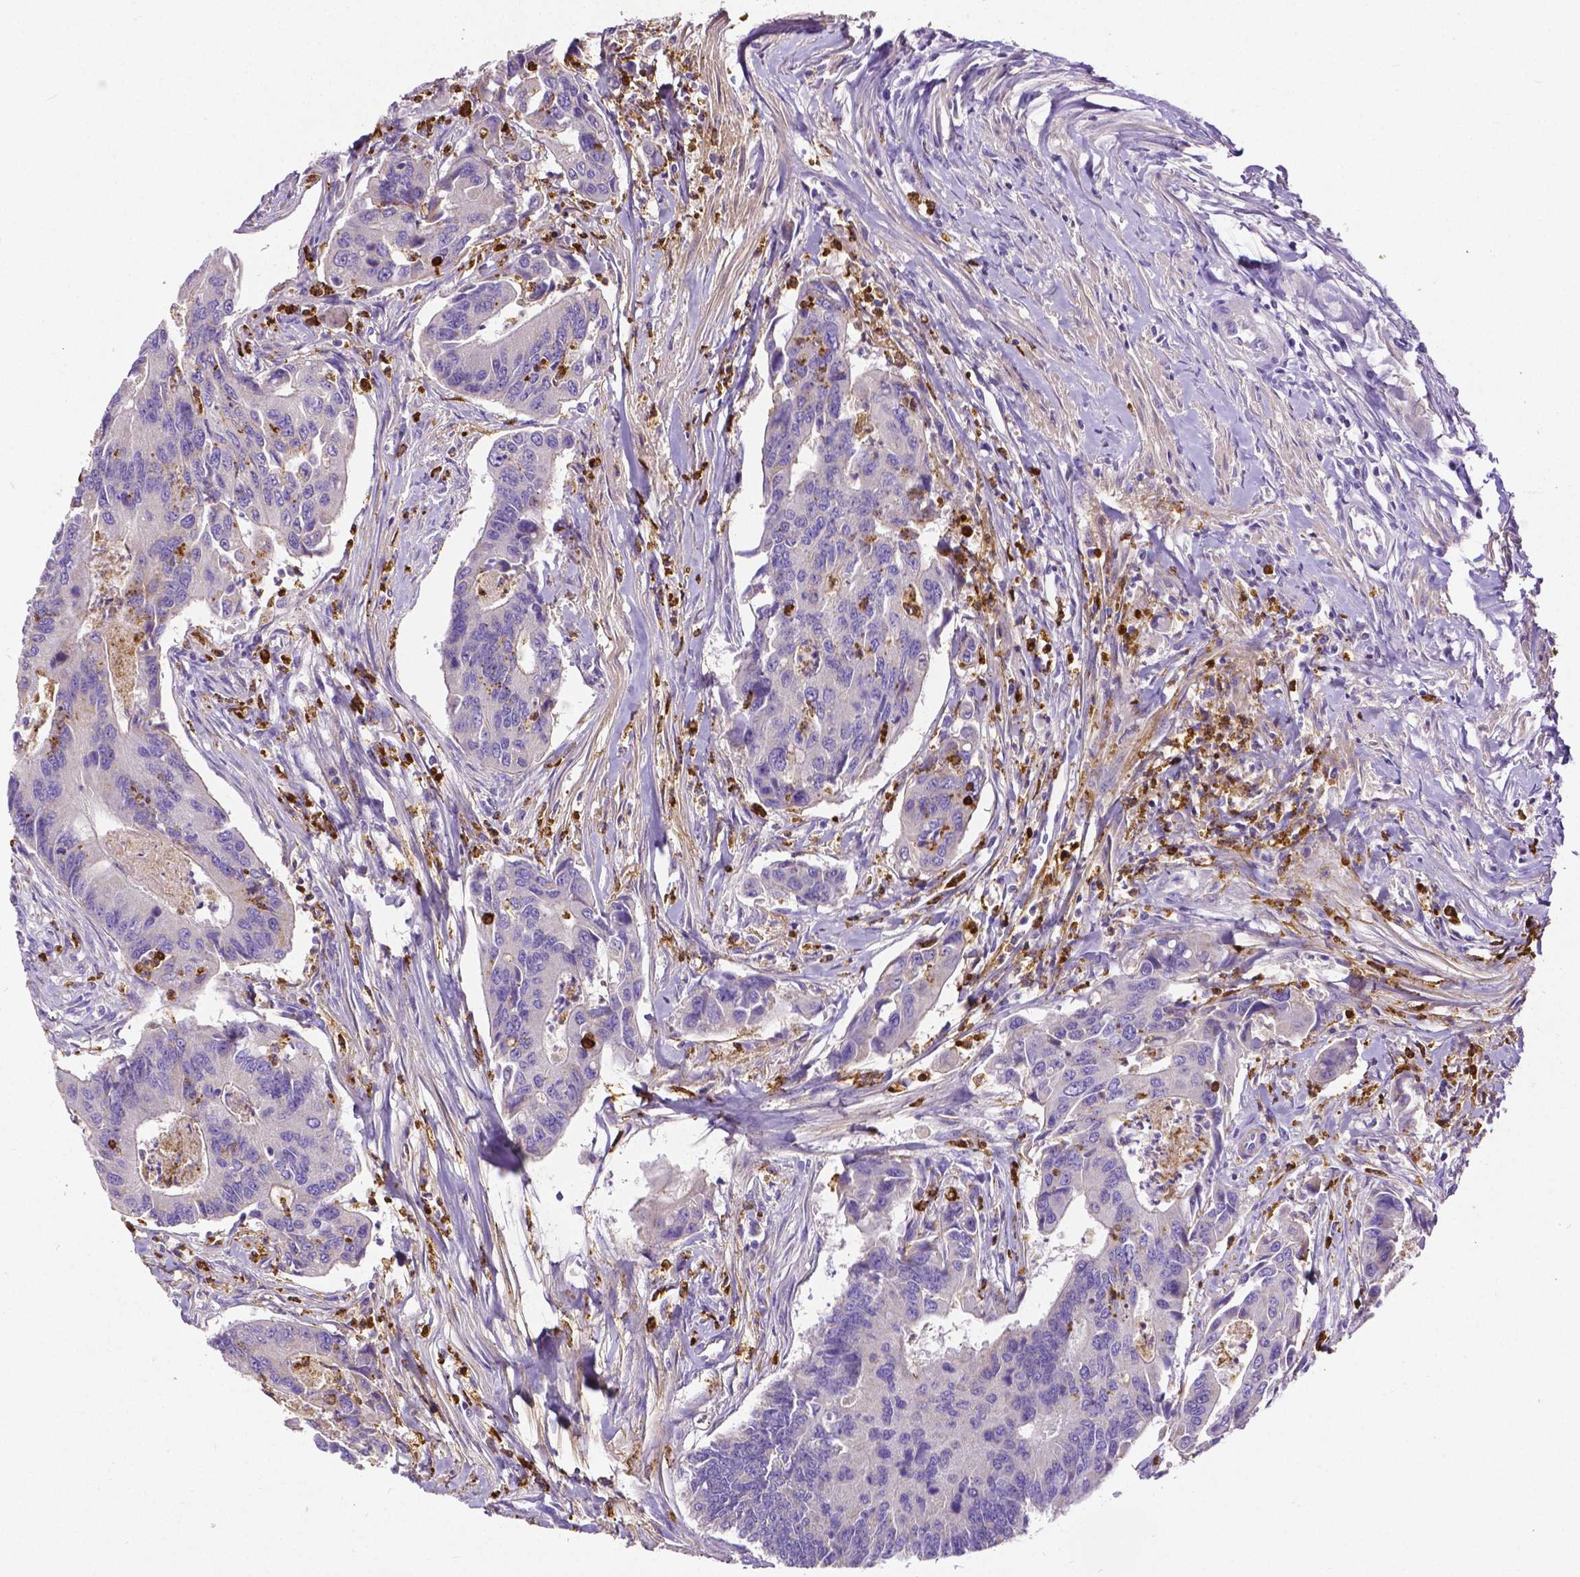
{"staining": {"intensity": "negative", "quantity": "none", "location": "none"}, "tissue": "colorectal cancer", "cell_type": "Tumor cells", "image_type": "cancer", "snomed": [{"axis": "morphology", "description": "Adenocarcinoma, NOS"}, {"axis": "topography", "description": "Colon"}], "caption": "Immunohistochemical staining of colorectal cancer shows no significant expression in tumor cells.", "gene": "MMP9", "patient": {"sex": "female", "age": 67}}